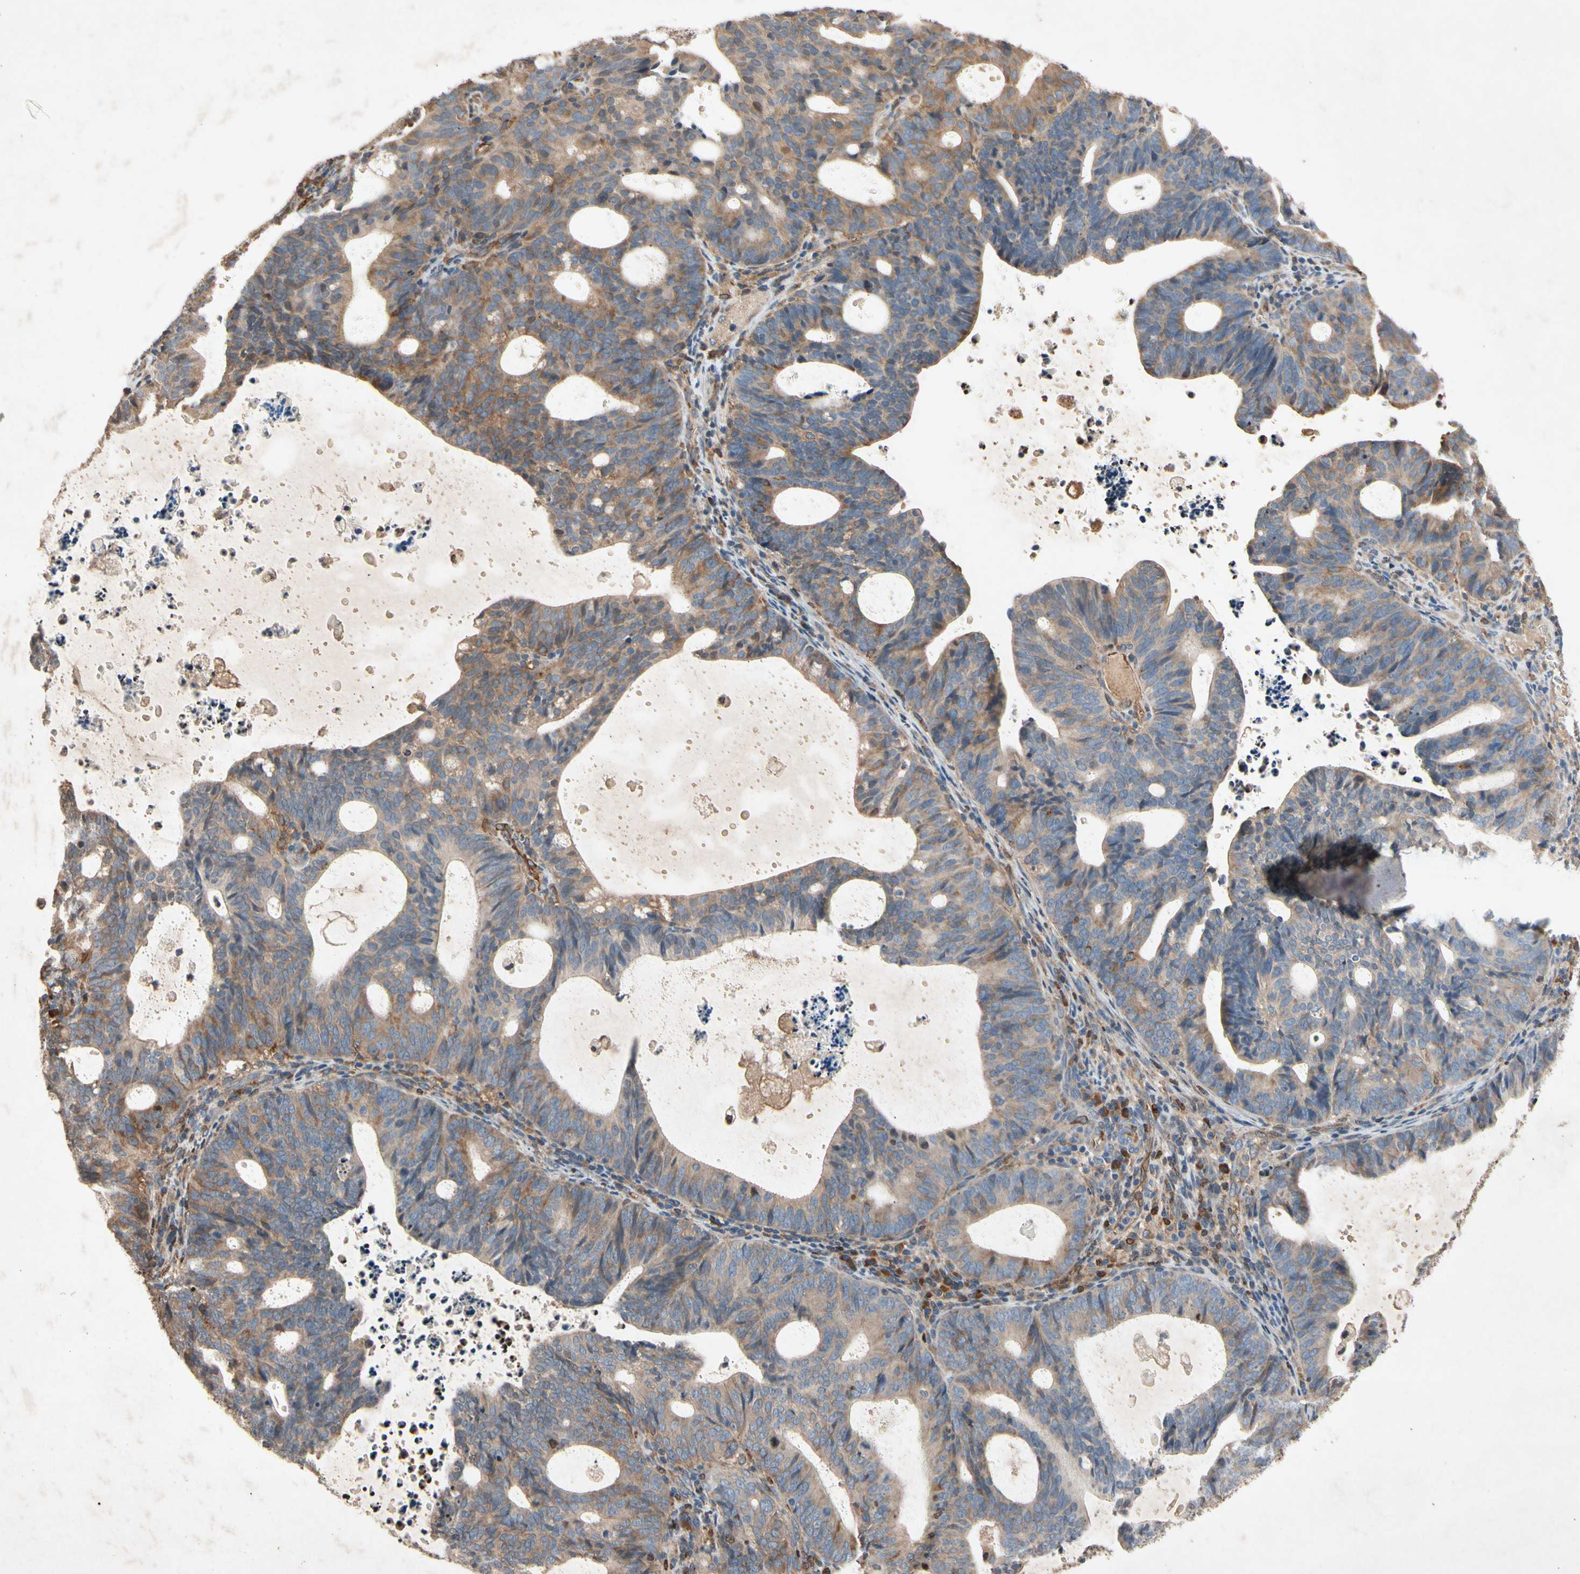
{"staining": {"intensity": "moderate", "quantity": ">75%", "location": "cytoplasmic/membranous"}, "tissue": "endometrial cancer", "cell_type": "Tumor cells", "image_type": "cancer", "snomed": [{"axis": "morphology", "description": "Adenocarcinoma, NOS"}, {"axis": "topography", "description": "Uterus"}], "caption": "IHC histopathology image of neoplastic tissue: human adenocarcinoma (endometrial) stained using immunohistochemistry (IHC) exhibits medium levels of moderate protein expression localized specifically in the cytoplasmic/membranous of tumor cells, appearing as a cytoplasmic/membranous brown color.", "gene": "PRDX4", "patient": {"sex": "female", "age": 83}}